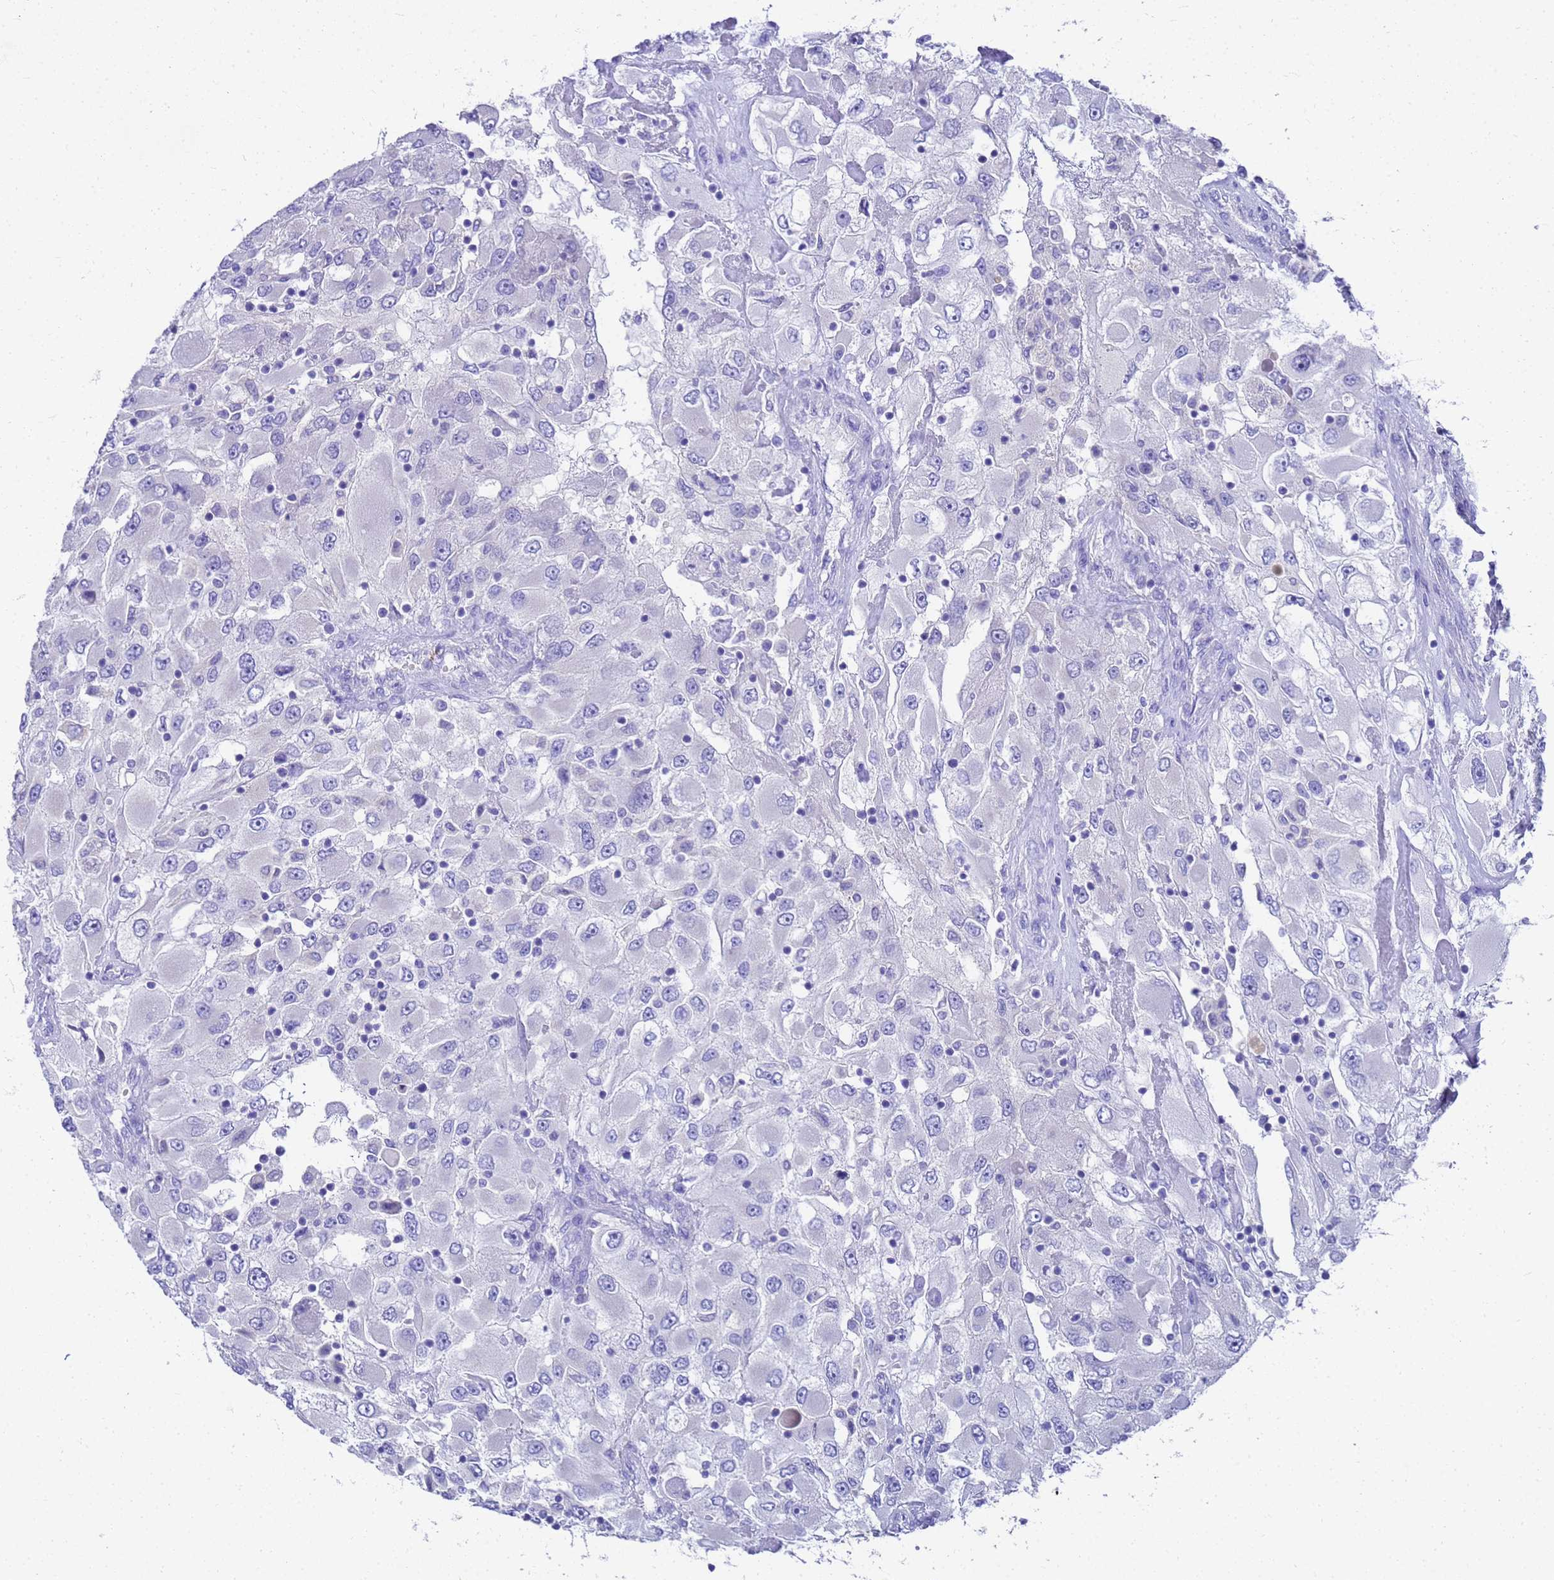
{"staining": {"intensity": "negative", "quantity": "none", "location": "none"}, "tissue": "renal cancer", "cell_type": "Tumor cells", "image_type": "cancer", "snomed": [{"axis": "morphology", "description": "Adenocarcinoma, NOS"}, {"axis": "topography", "description": "Kidney"}], "caption": "Immunohistochemical staining of human renal cancer demonstrates no significant expression in tumor cells.", "gene": "MS4A13", "patient": {"sex": "female", "age": 52}}